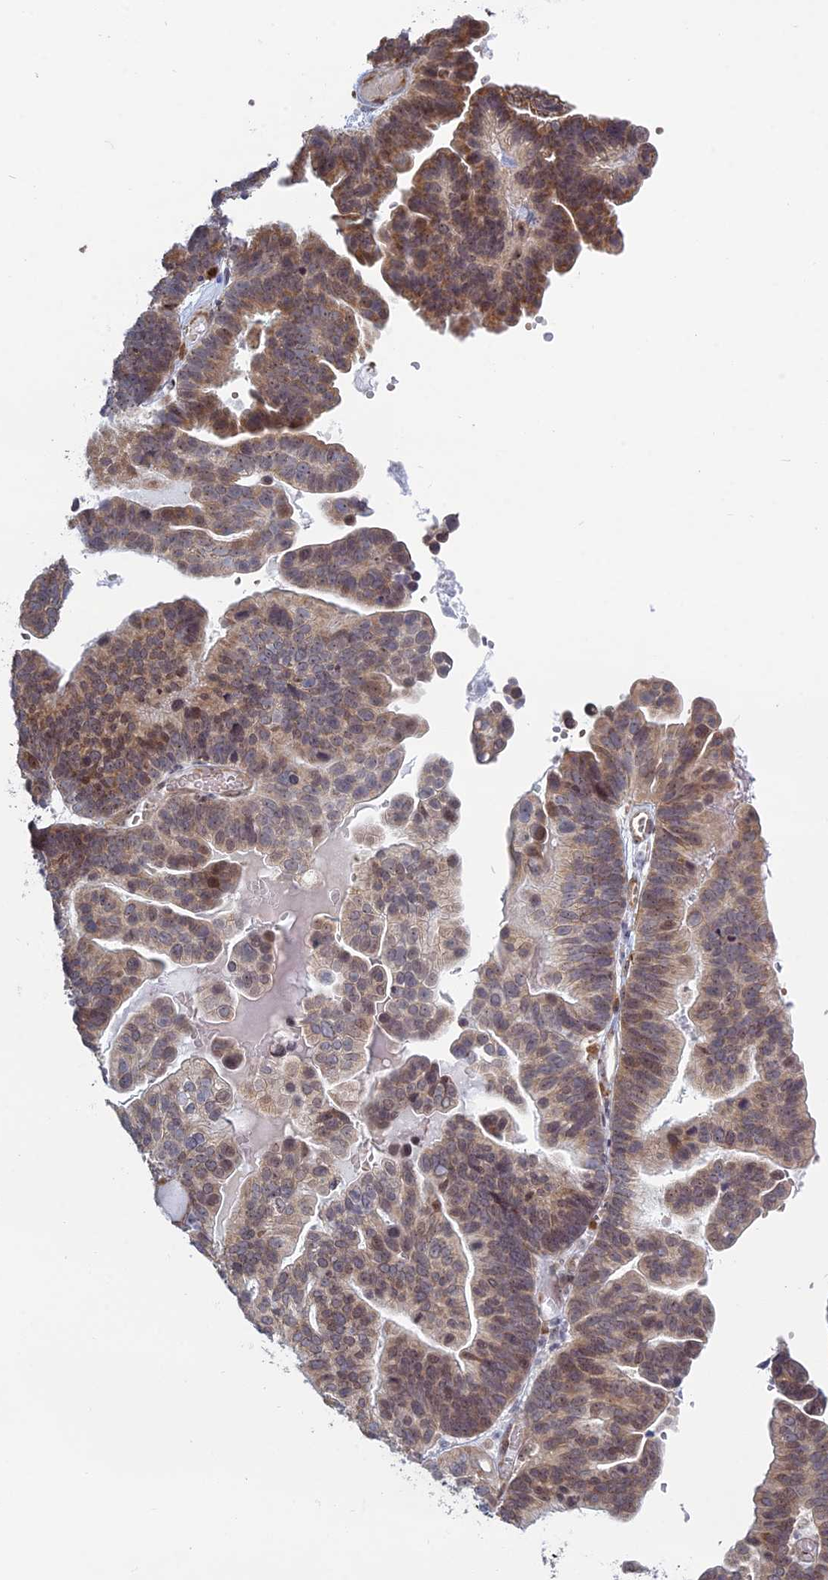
{"staining": {"intensity": "moderate", "quantity": "25%-75%", "location": "cytoplasmic/membranous,nuclear"}, "tissue": "ovarian cancer", "cell_type": "Tumor cells", "image_type": "cancer", "snomed": [{"axis": "morphology", "description": "Cystadenocarcinoma, serous, NOS"}, {"axis": "topography", "description": "Ovary"}], "caption": "Immunohistochemistry of human ovarian serous cystadenocarcinoma shows medium levels of moderate cytoplasmic/membranous and nuclear staining in approximately 25%-75% of tumor cells. The protein of interest is shown in brown color, while the nuclei are stained blue.", "gene": "RPS19BP1", "patient": {"sex": "female", "age": 56}}